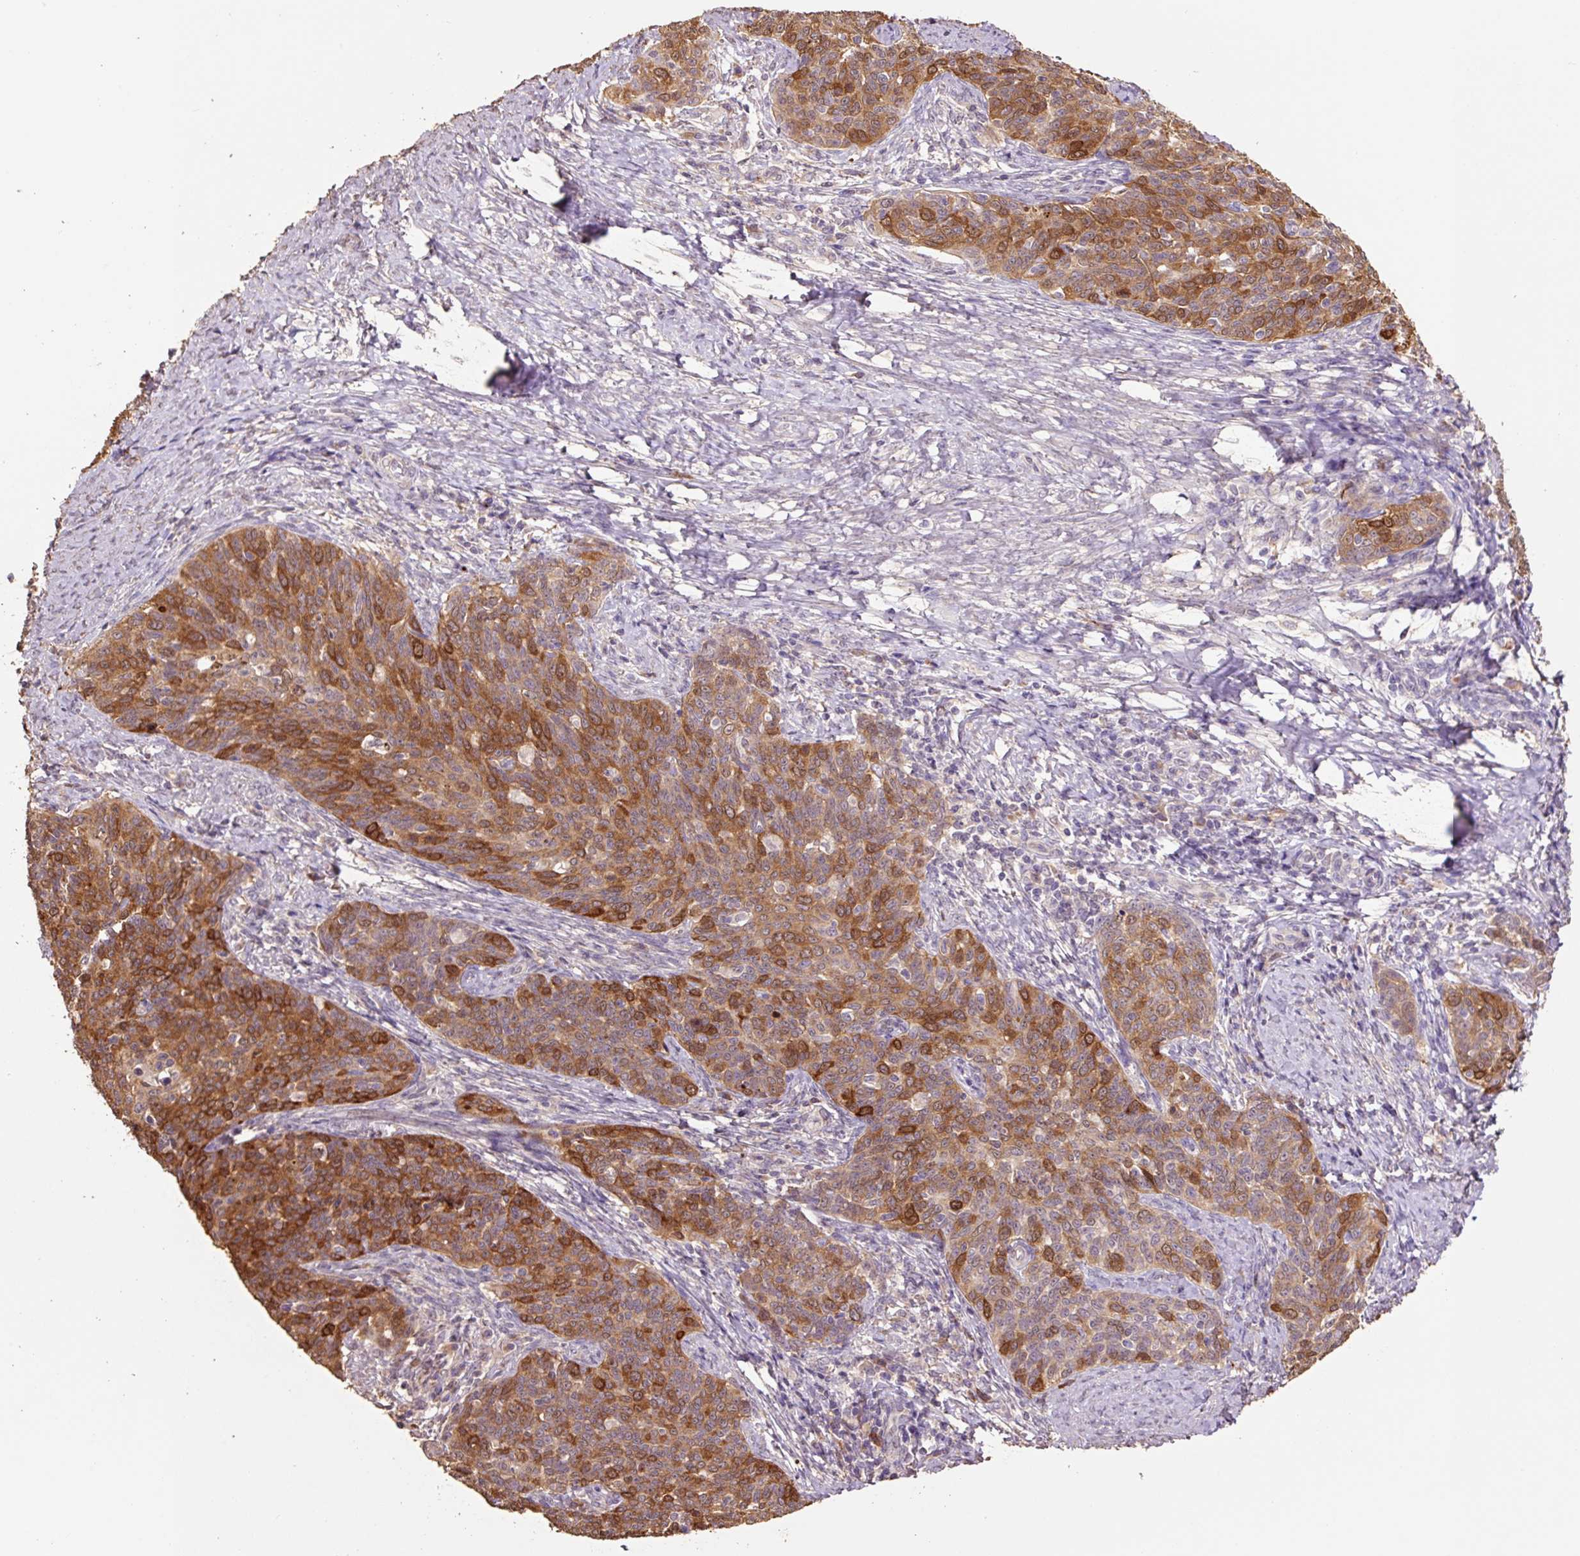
{"staining": {"intensity": "strong", "quantity": ">75%", "location": "cytoplasmic/membranous,nuclear"}, "tissue": "cervical cancer", "cell_type": "Tumor cells", "image_type": "cancer", "snomed": [{"axis": "morphology", "description": "Squamous cell carcinoma, NOS"}, {"axis": "topography", "description": "Cervix"}], "caption": "Immunohistochemistry (IHC) staining of cervical cancer (squamous cell carcinoma), which shows high levels of strong cytoplasmic/membranous and nuclear expression in approximately >75% of tumor cells indicating strong cytoplasmic/membranous and nuclear protein expression. The staining was performed using DAB (3,3'-diaminobenzidine) (brown) for protein detection and nuclei were counterstained in hematoxylin (blue).", "gene": "HERC2", "patient": {"sex": "female", "age": 39}}